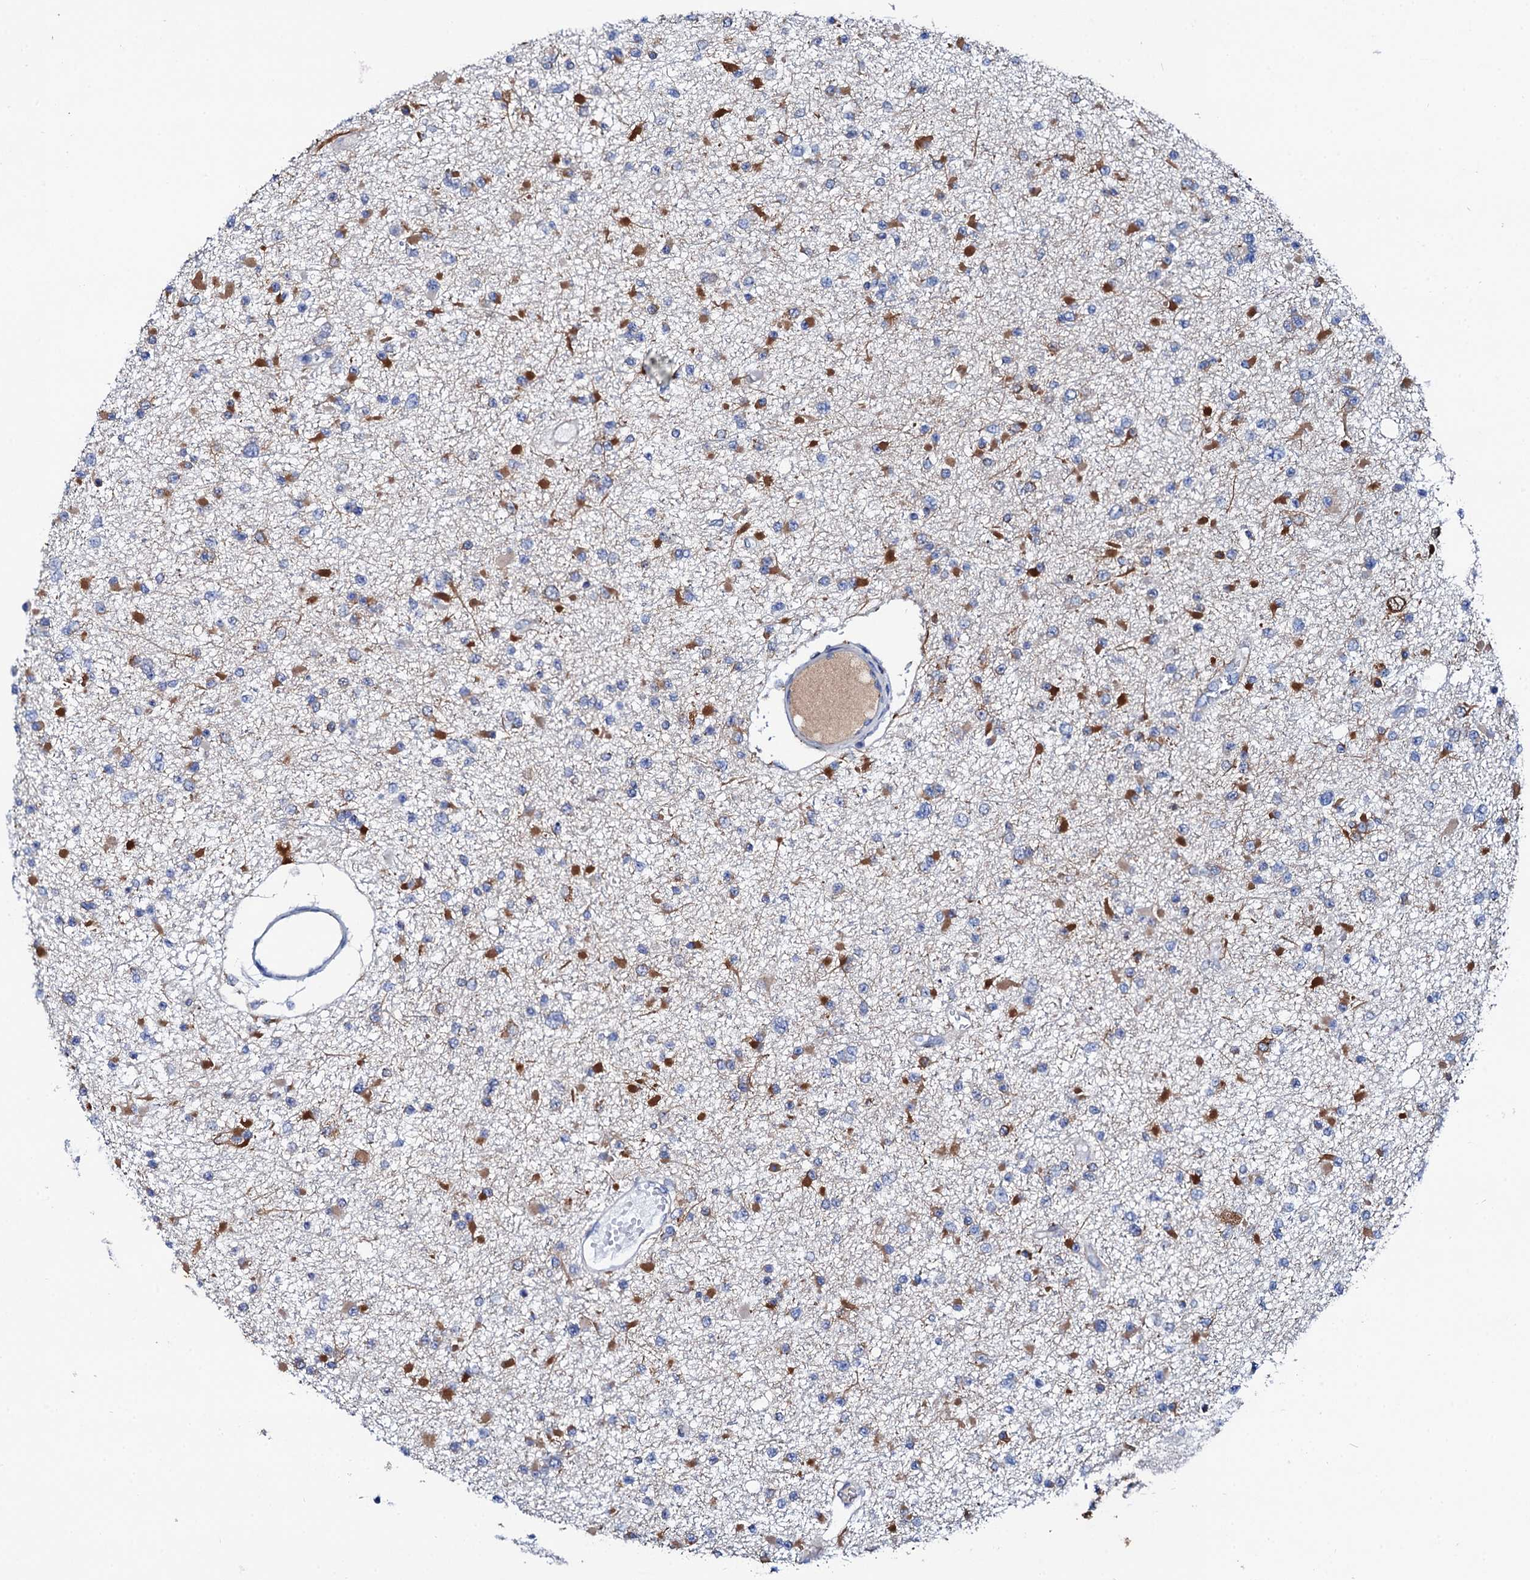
{"staining": {"intensity": "negative", "quantity": "none", "location": "none"}, "tissue": "glioma", "cell_type": "Tumor cells", "image_type": "cancer", "snomed": [{"axis": "morphology", "description": "Glioma, malignant, Low grade"}, {"axis": "topography", "description": "Brain"}], "caption": "Malignant low-grade glioma was stained to show a protein in brown. There is no significant staining in tumor cells.", "gene": "GLB1L3", "patient": {"sex": "female", "age": 22}}